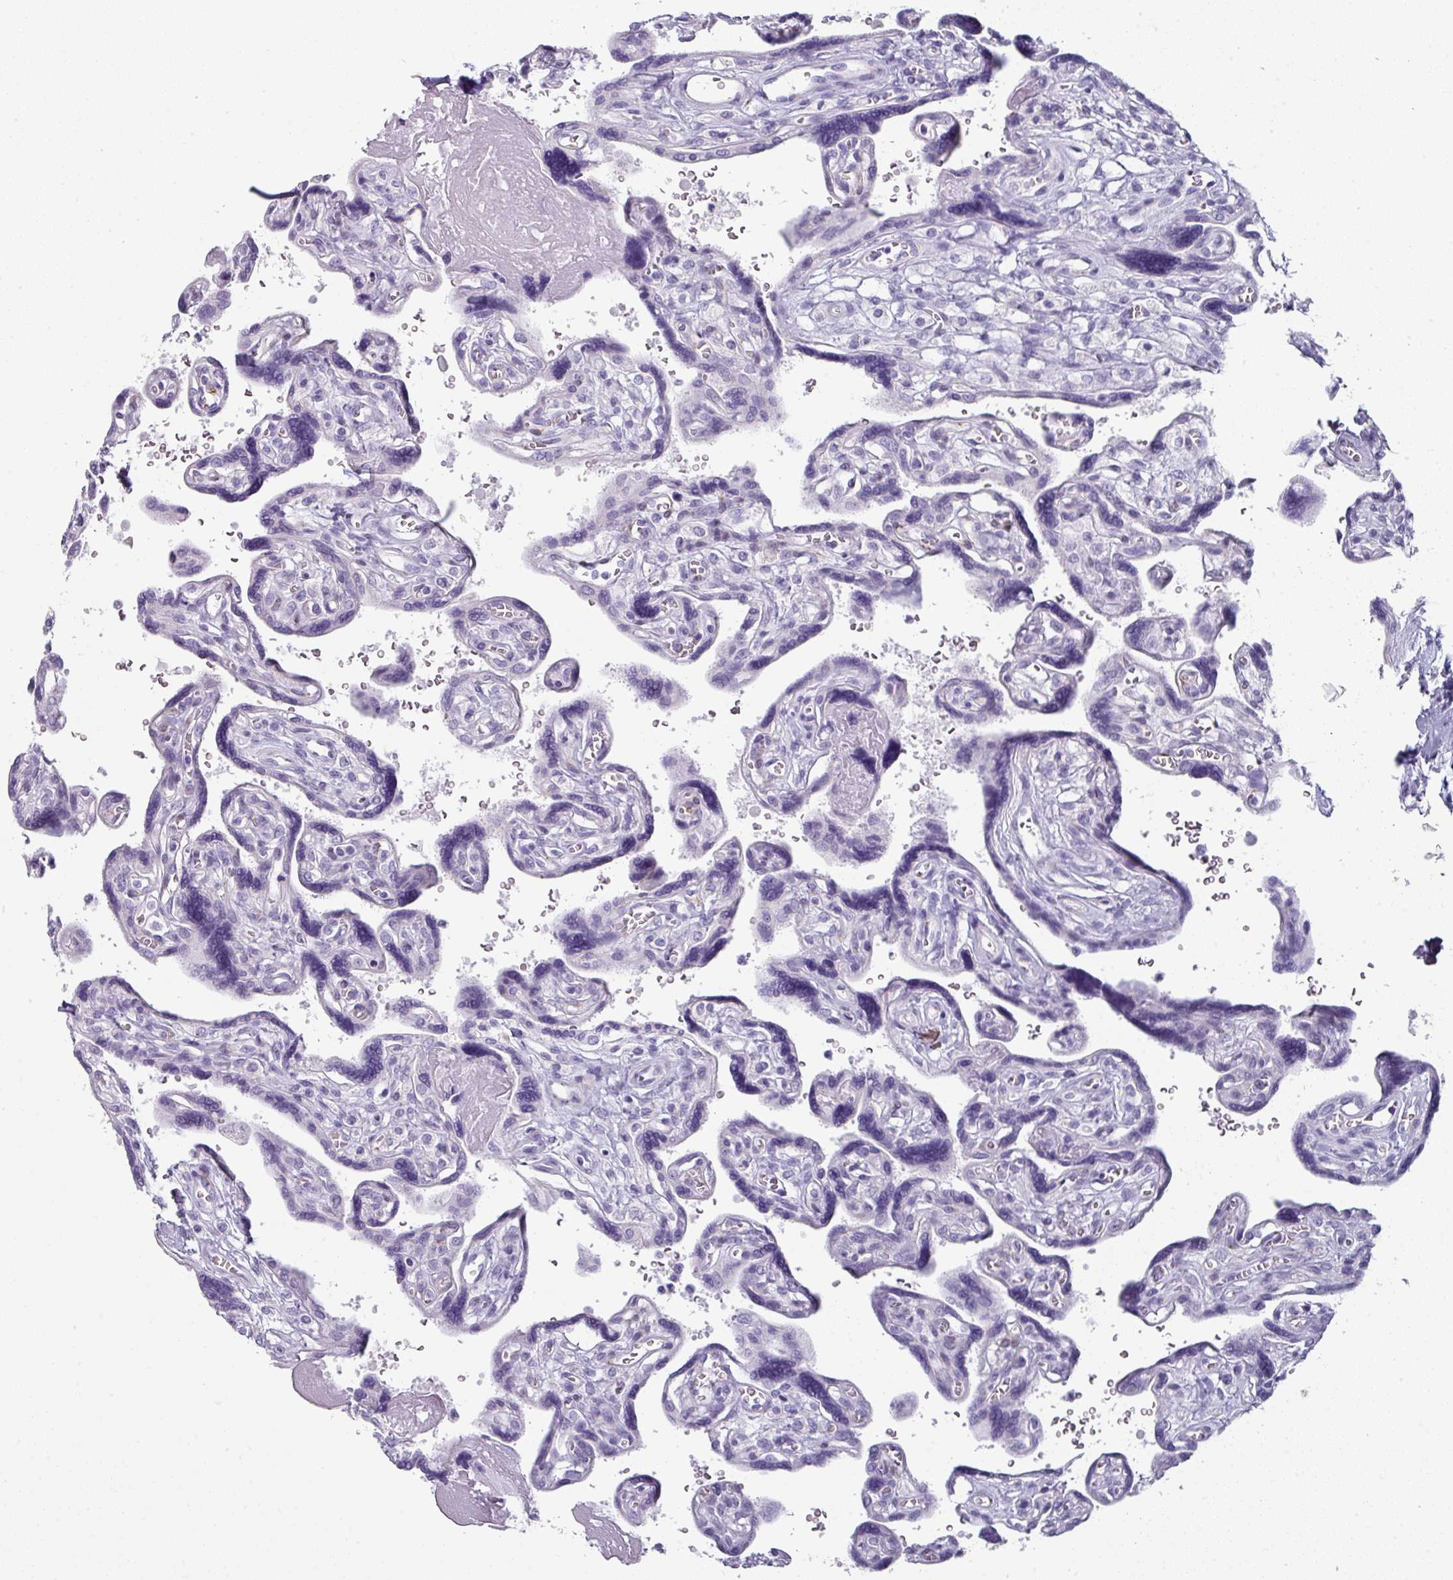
{"staining": {"intensity": "negative", "quantity": "none", "location": "none"}, "tissue": "placenta", "cell_type": "Decidual cells", "image_type": "normal", "snomed": [{"axis": "morphology", "description": "Normal tissue, NOS"}, {"axis": "topography", "description": "Placenta"}], "caption": "Decidual cells are negative for protein expression in normal human placenta. The staining was performed using DAB (3,3'-diaminobenzidine) to visualize the protein expression in brown, while the nuclei were stained in blue with hematoxylin (Magnification: 20x).", "gene": "SLC17A7", "patient": {"sex": "female", "age": 39}}